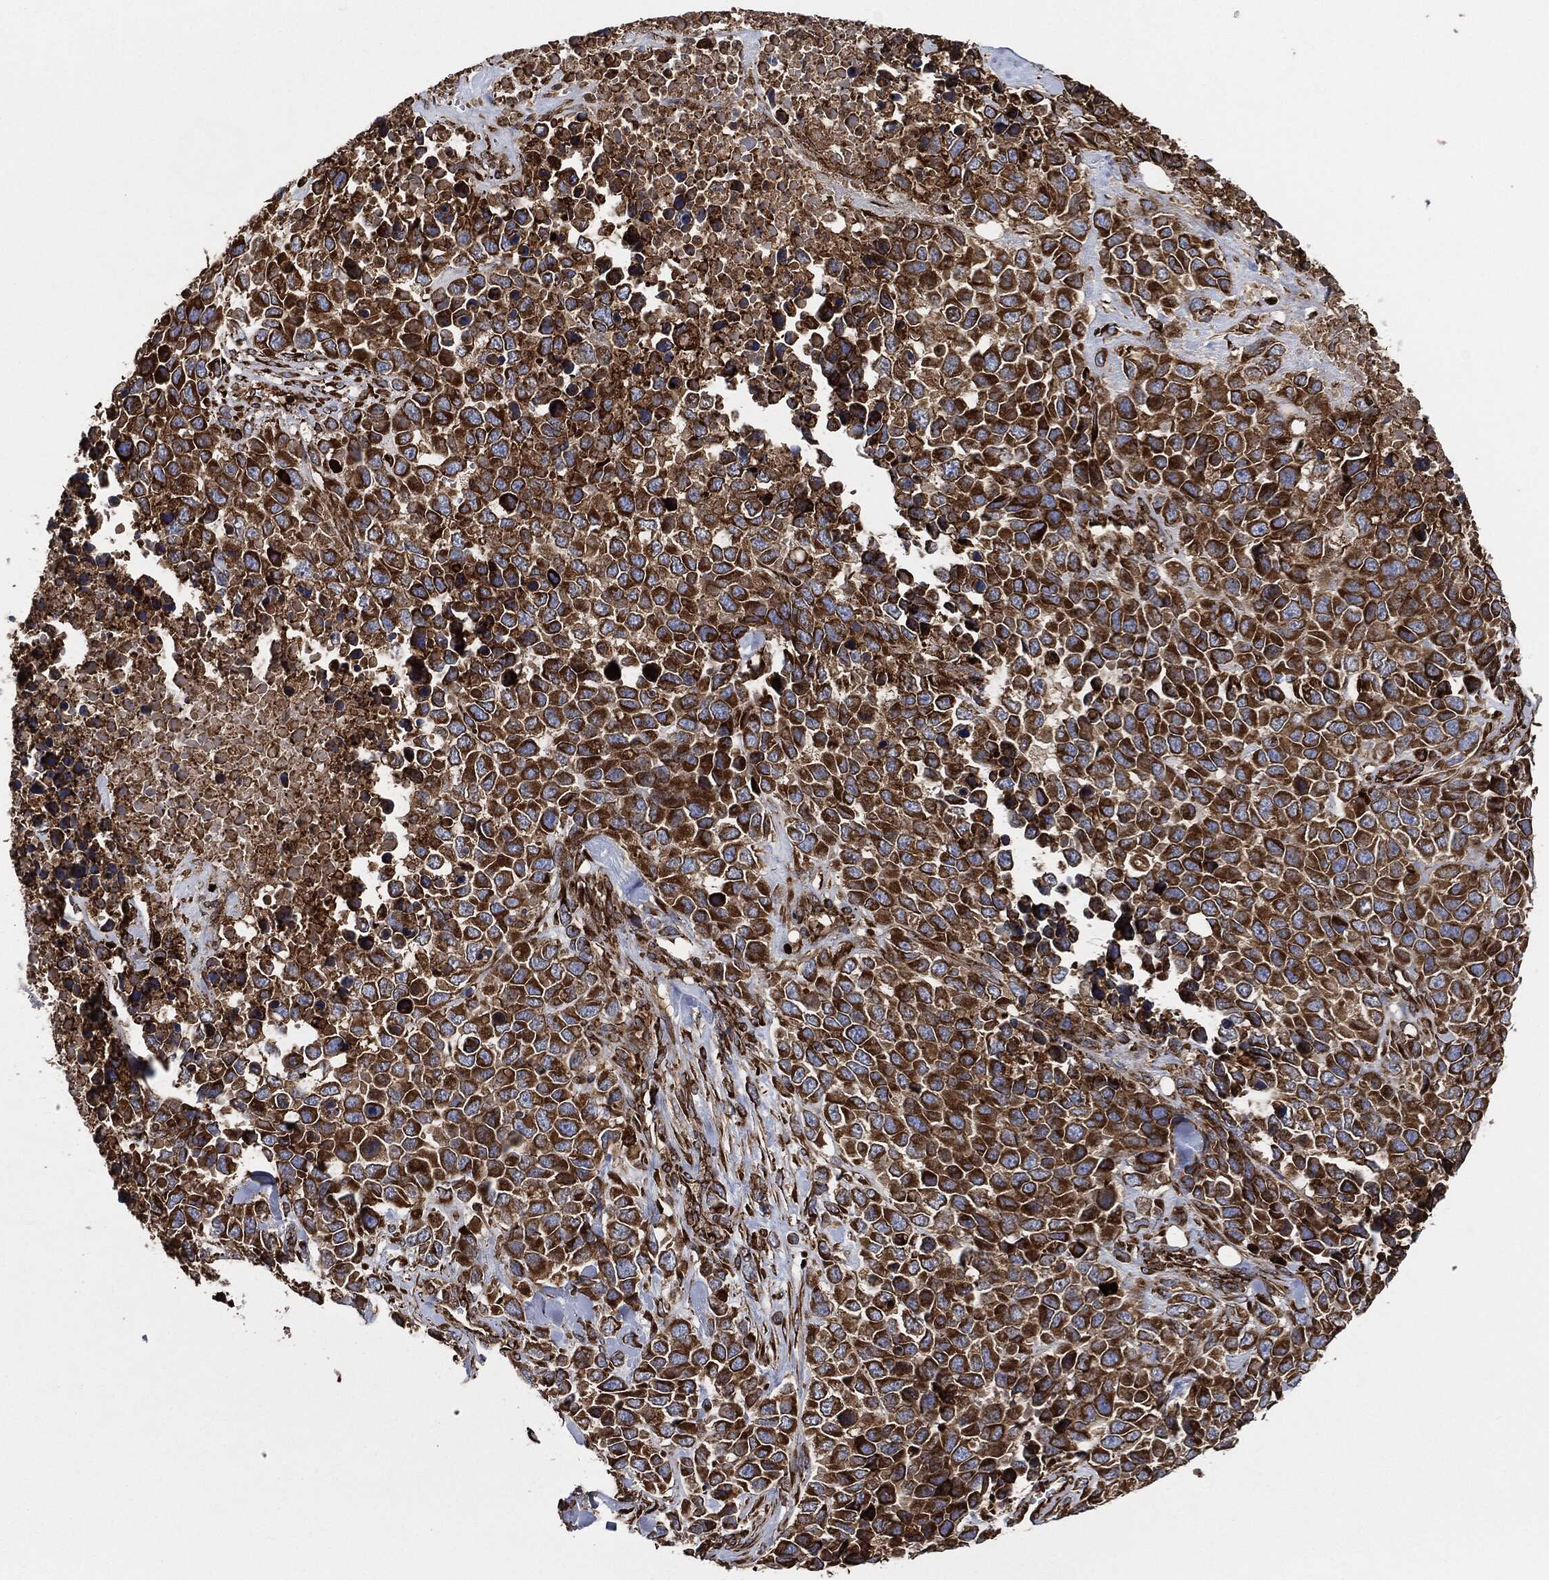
{"staining": {"intensity": "strong", "quantity": ">75%", "location": "cytoplasmic/membranous"}, "tissue": "melanoma", "cell_type": "Tumor cells", "image_type": "cancer", "snomed": [{"axis": "morphology", "description": "Malignant melanoma, Metastatic site"}, {"axis": "topography", "description": "Skin"}], "caption": "Human melanoma stained with a protein marker exhibits strong staining in tumor cells.", "gene": "AMFR", "patient": {"sex": "male", "age": 84}}